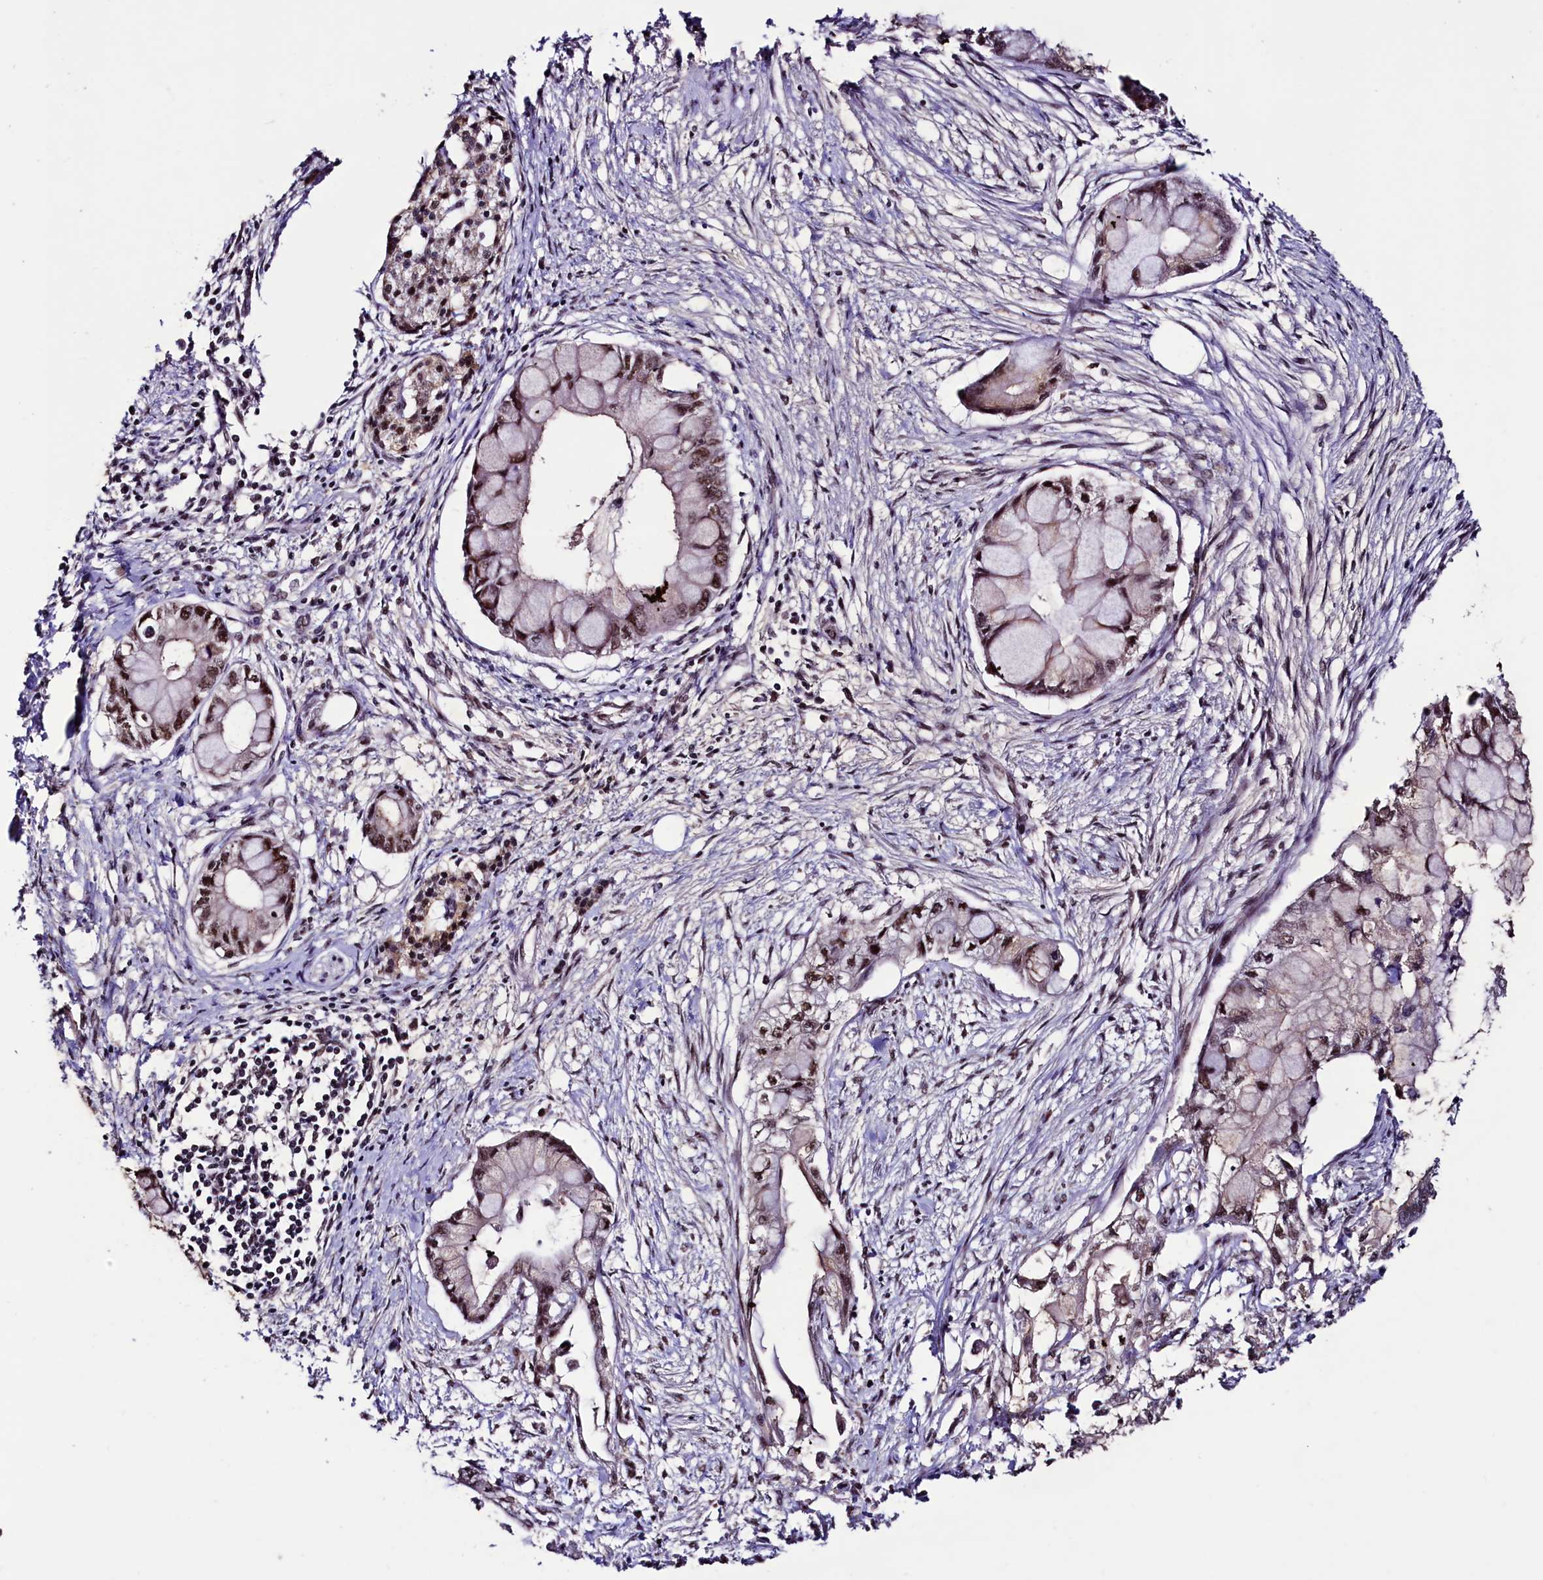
{"staining": {"intensity": "moderate", "quantity": ">75%", "location": "nuclear"}, "tissue": "pancreatic cancer", "cell_type": "Tumor cells", "image_type": "cancer", "snomed": [{"axis": "morphology", "description": "Adenocarcinoma, NOS"}, {"axis": "topography", "description": "Pancreas"}], "caption": "Tumor cells display medium levels of moderate nuclear positivity in approximately >75% of cells in pancreatic cancer (adenocarcinoma).", "gene": "SFSWAP", "patient": {"sex": "male", "age": 48}}